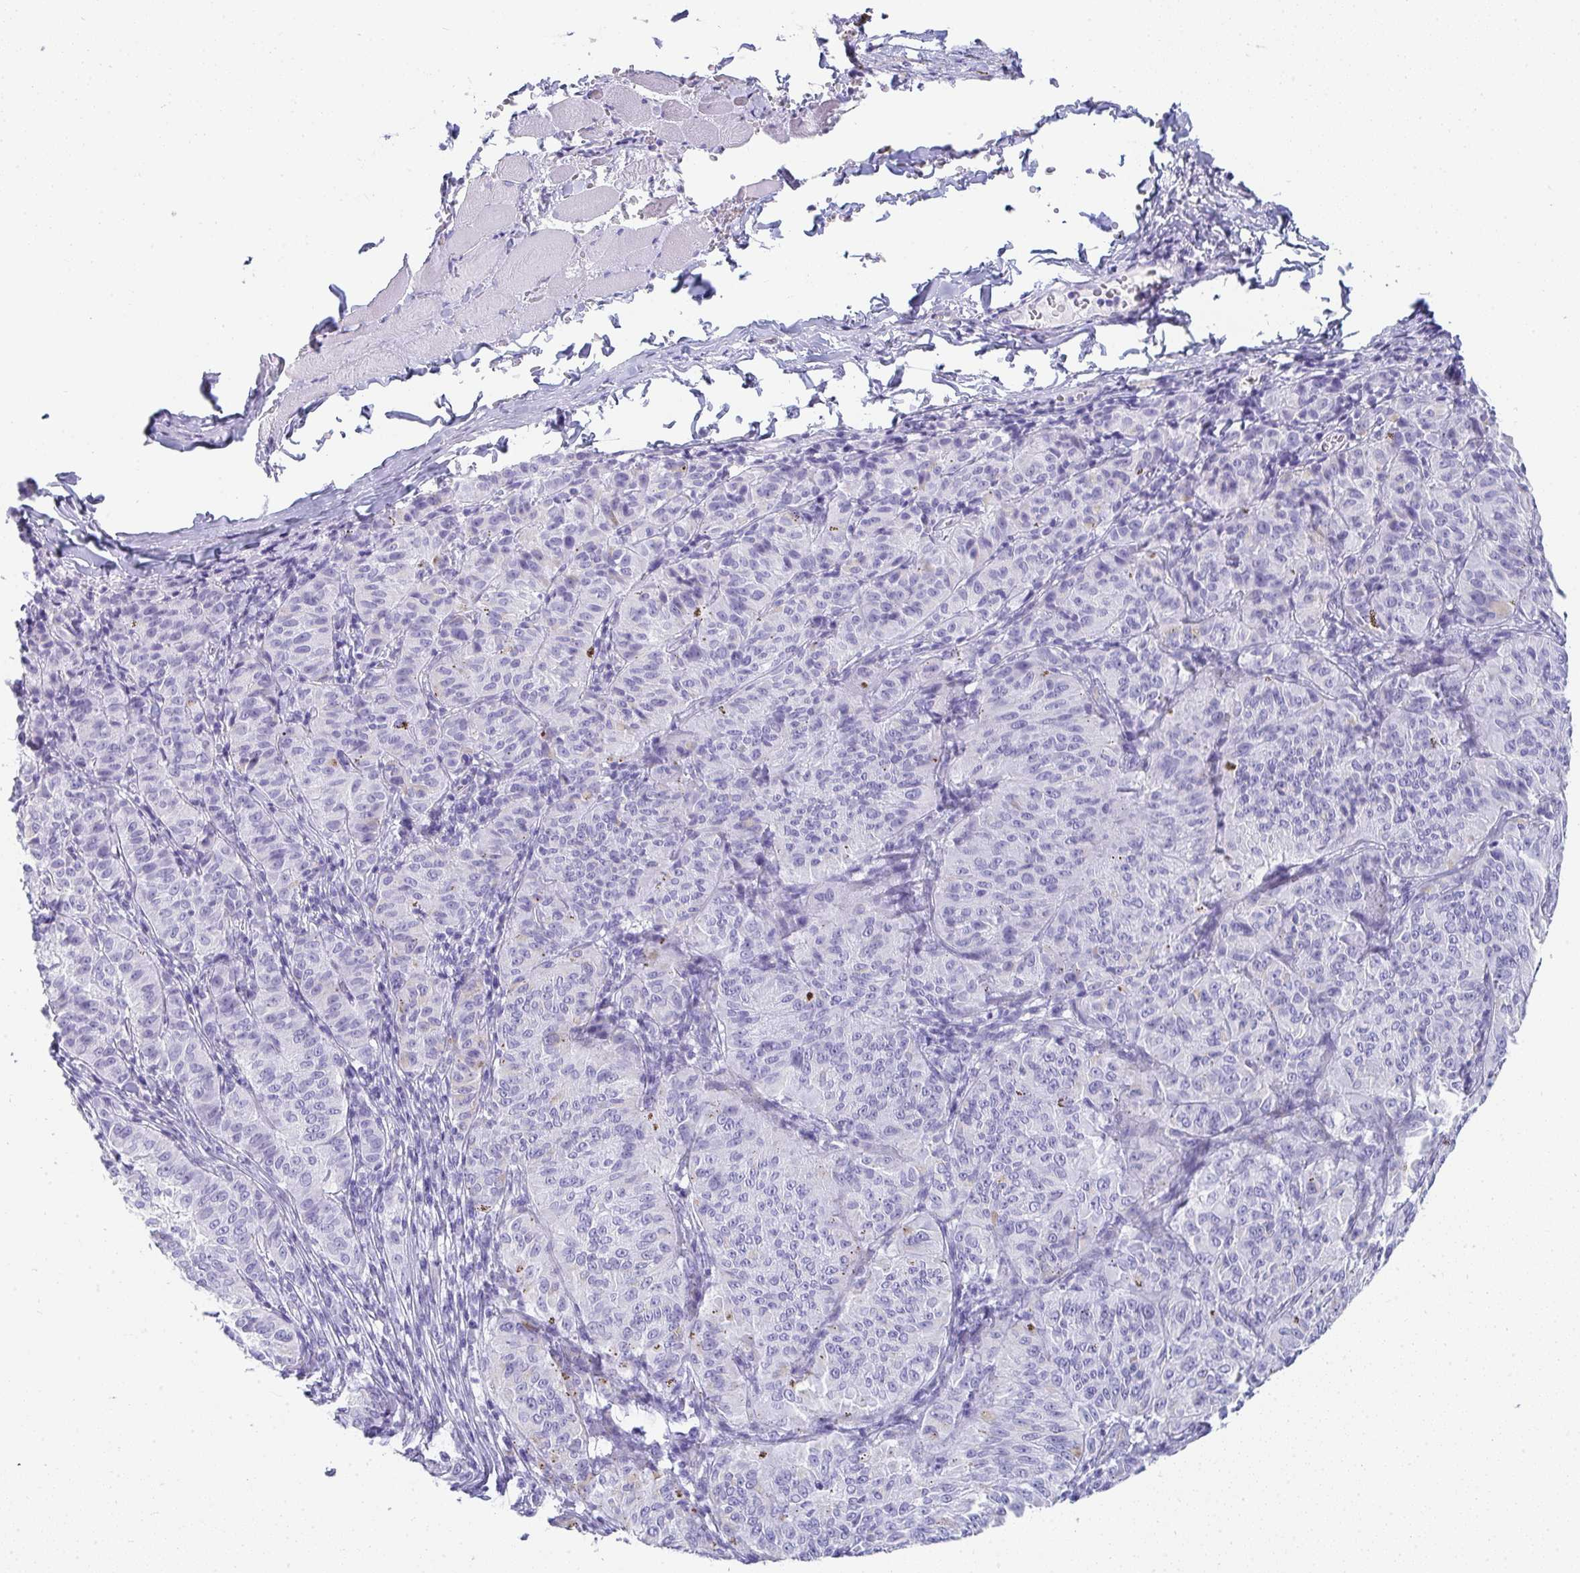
{"staining": {"intensity": "negative", "quantity": "none", "location": "none"}, "tissue": "melanoma", "cell_type": "Tumor cells", "image_type": "cancer", "snomed": [{"axis": "morphology", "description": "Malignant melanoma, NOS"}, {"axis": "topography", "description": "Skin"}], "caption": "IHC photomicrograph of neoplastic tissue: malignant melanoma stained with DAB shows no significant protein staining in tumor cells.", "gene": "PRND", "patient": {"sex": "female", "age": 72}}